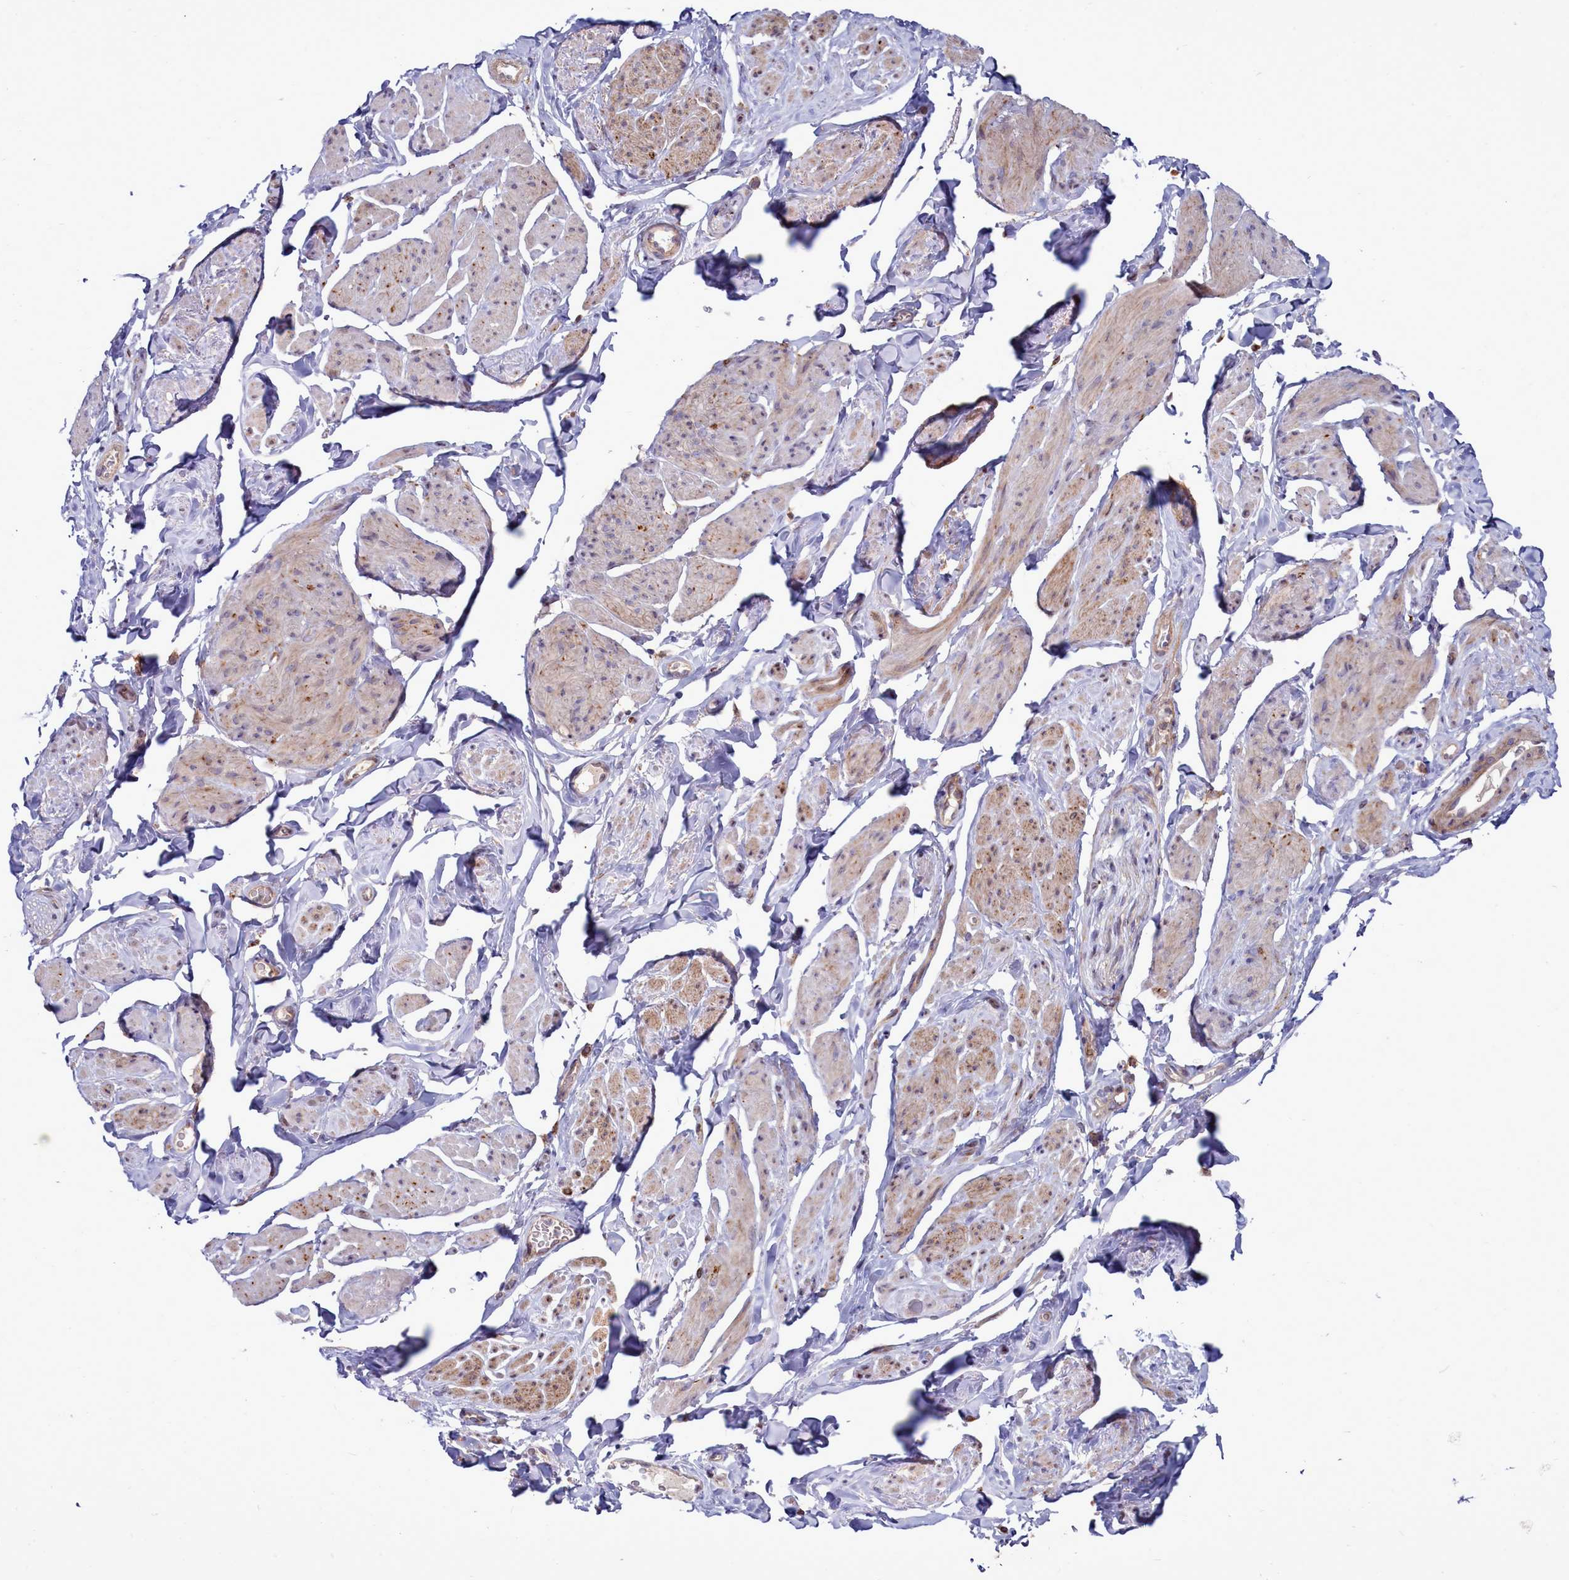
{"staining": {"intensity": "moderate", "quantity": "25%-75%", "location": "cytoplasmic/membranous"}, "tissue": "smooth muscle", "cell_type": "Smooth muscle cells", "image_type": "normal", "snomed": [{"axis": "morphology", "description": "Normal tissue, NOS"}, {"axis": "topography", "description": "Smooth muscle"}, {"axis": "topography", "description": "Peripheral nerve tissue"}], "caption": "Protein expression by immunohistochemistry exhibits moderate cytoplasmic/membranous expression in approximately 25%-75% of smooth muscle cells in normal smooth muscle. The staining was performed using DAB to visualize the protein expression in brown, while the nuclei were stained in blue with hematoxylin (Magnification: 20x).", "gene": "RAPGEF4", "patient": {"sex": "male", "age": 69}}